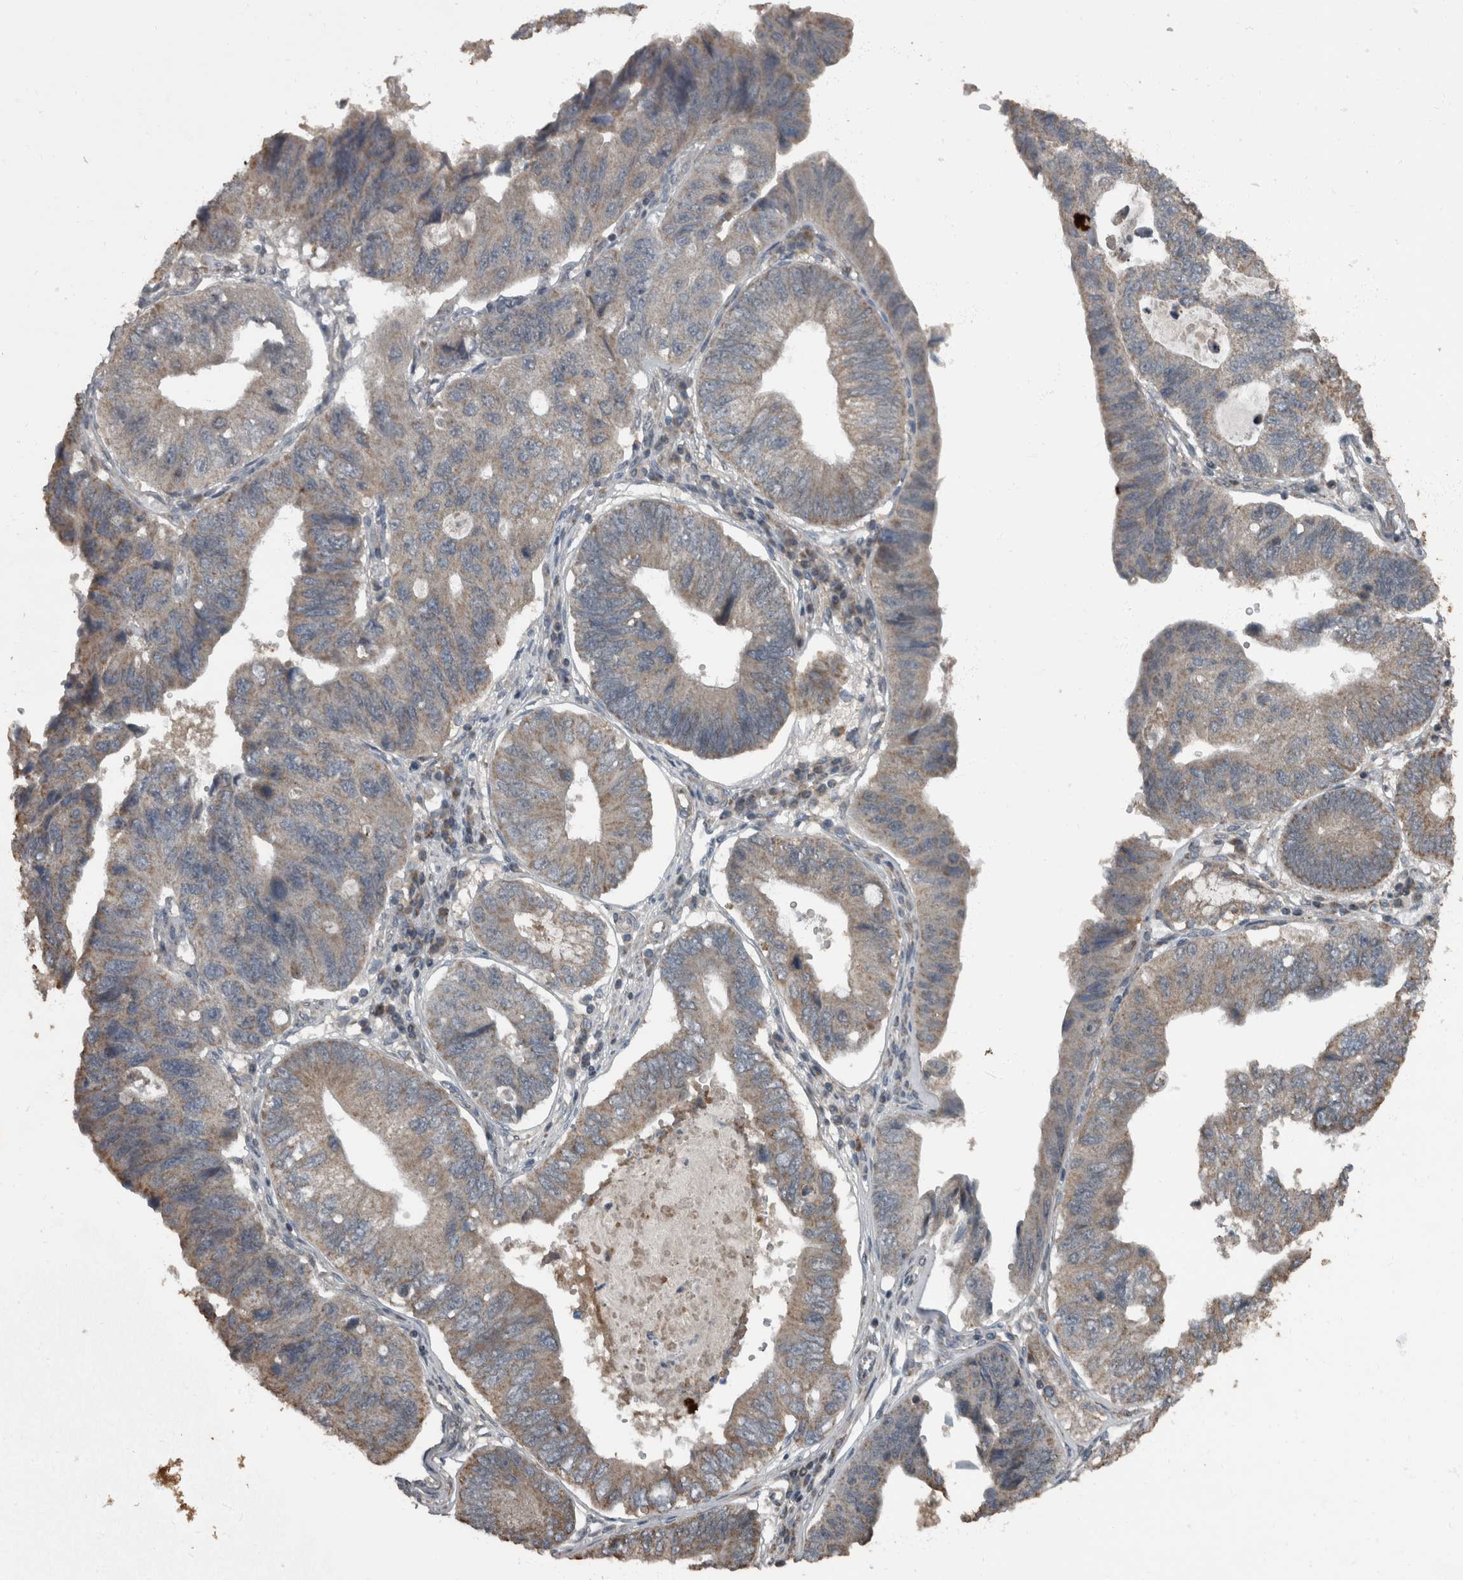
{"staining": {"intensity": "weak", "quantity": "25%-75%", "location": "cytoplasmic/membranous"}, "tissue": "stomach cancer", "cell_type": "Tumor cells", "image_type": "cancer", "snomed": [{"axis": "morphology", "description": "Adenocarcinoma, NOS"}, {"axis": "topography", "description": "Stomach"}], "caption": "Stomach cancer was stained to show a protein in brown. There is low levels of weak cytoplasmic/membranous positivity in approximately 25%-75% of tumor cells. (DAB IHC with brightfield microscopy, high magnification).", "gene": "RABGGTB", "patient": {"sex": "male", "age": 59}}